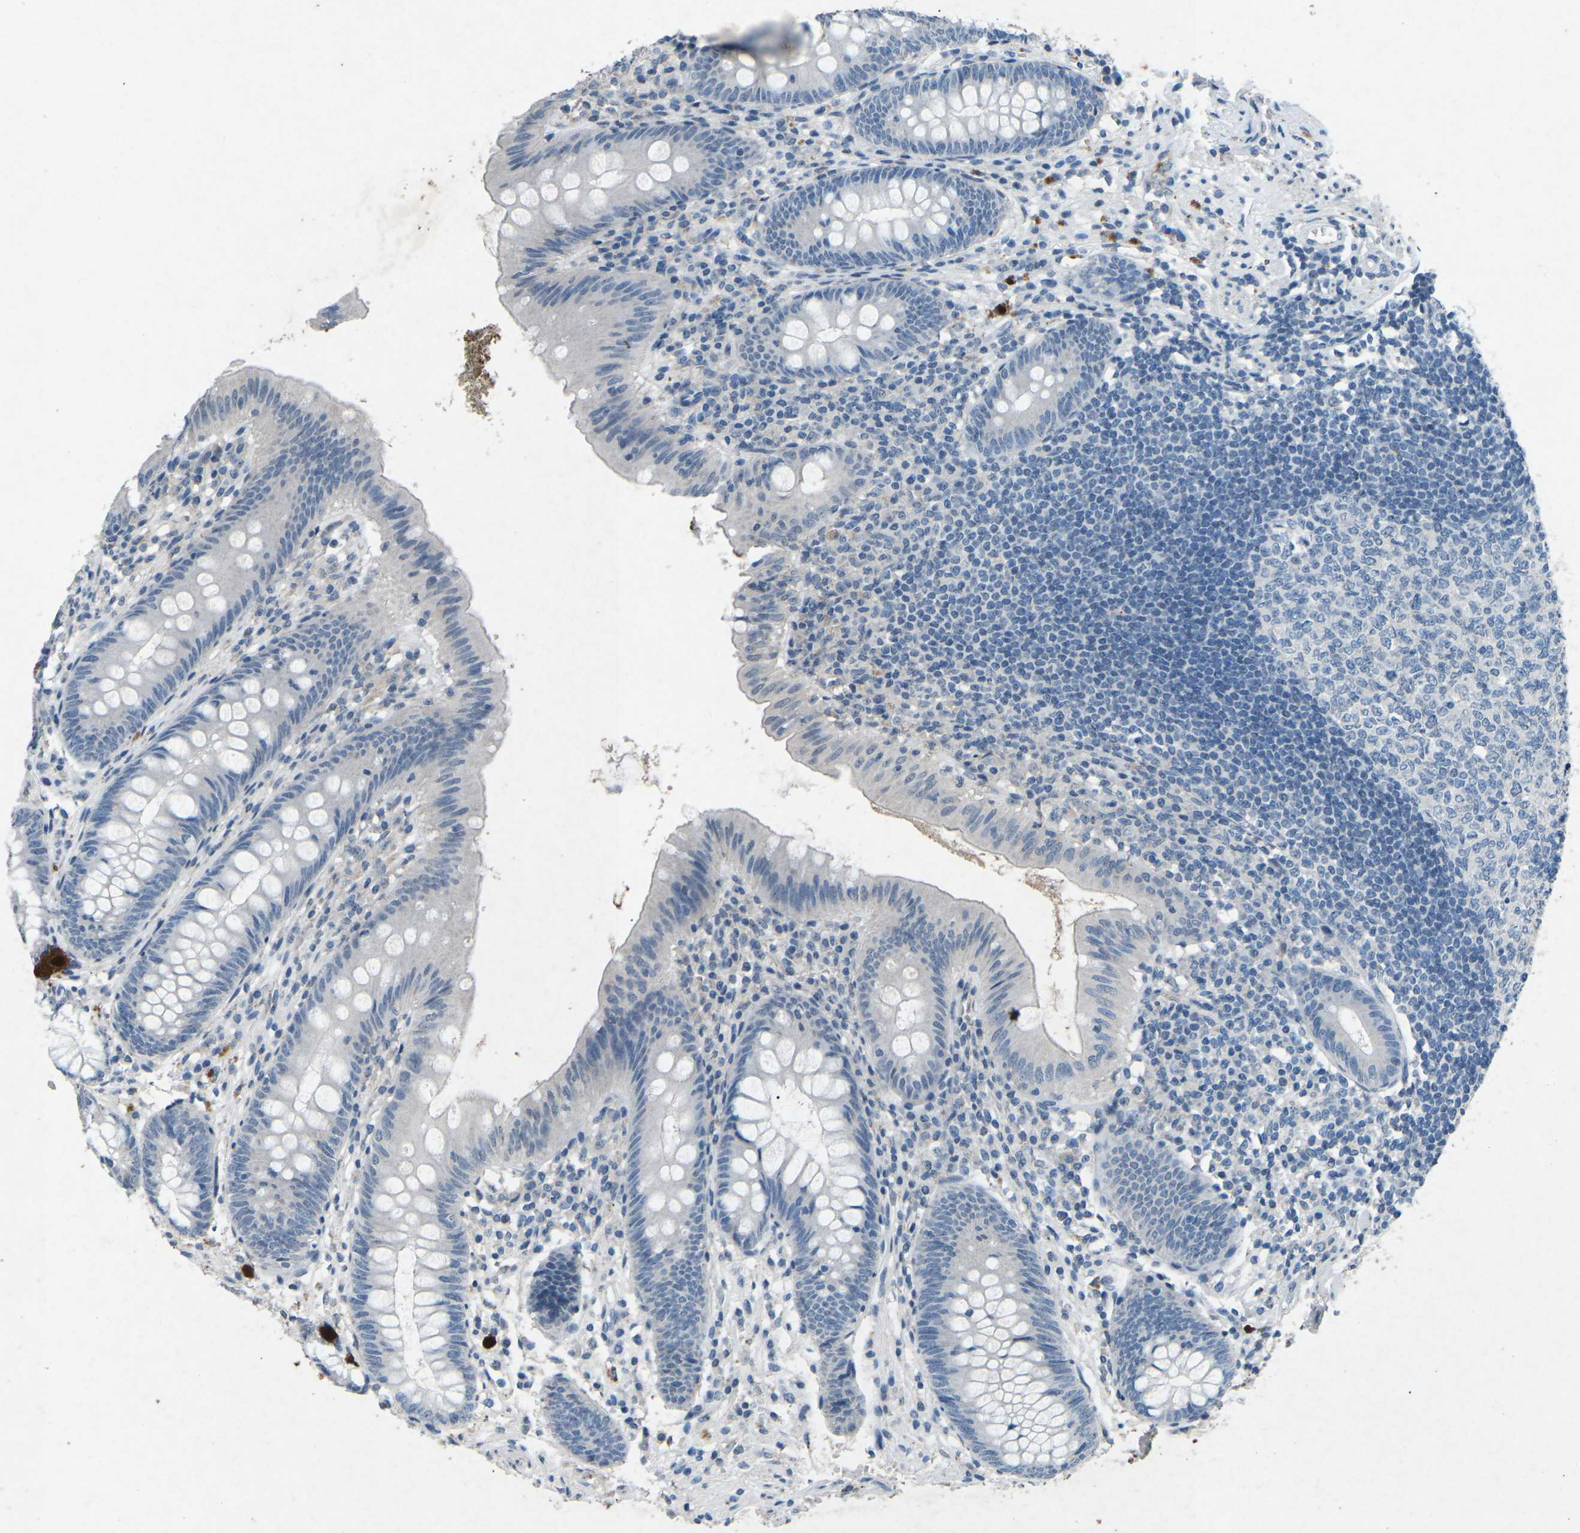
{"staining": {"intensity": "negative", "quantity": "none", "location": "none"}, "tissue": "appendix", "cell_type": "Glandular cells", "image_type": "normal", "snomed": [{"axis": "morphology", "description": "Normal tissue, NOS"}, {"axis": "topography", "description": "Appendix"}], "caption": "This is an immunohistochemistry (IHC) micrograph of unremarkable human appendix. There is no expression in glandular cells.", "gene": "A1BG", "patient": {"sex": "male", "age": 56}}